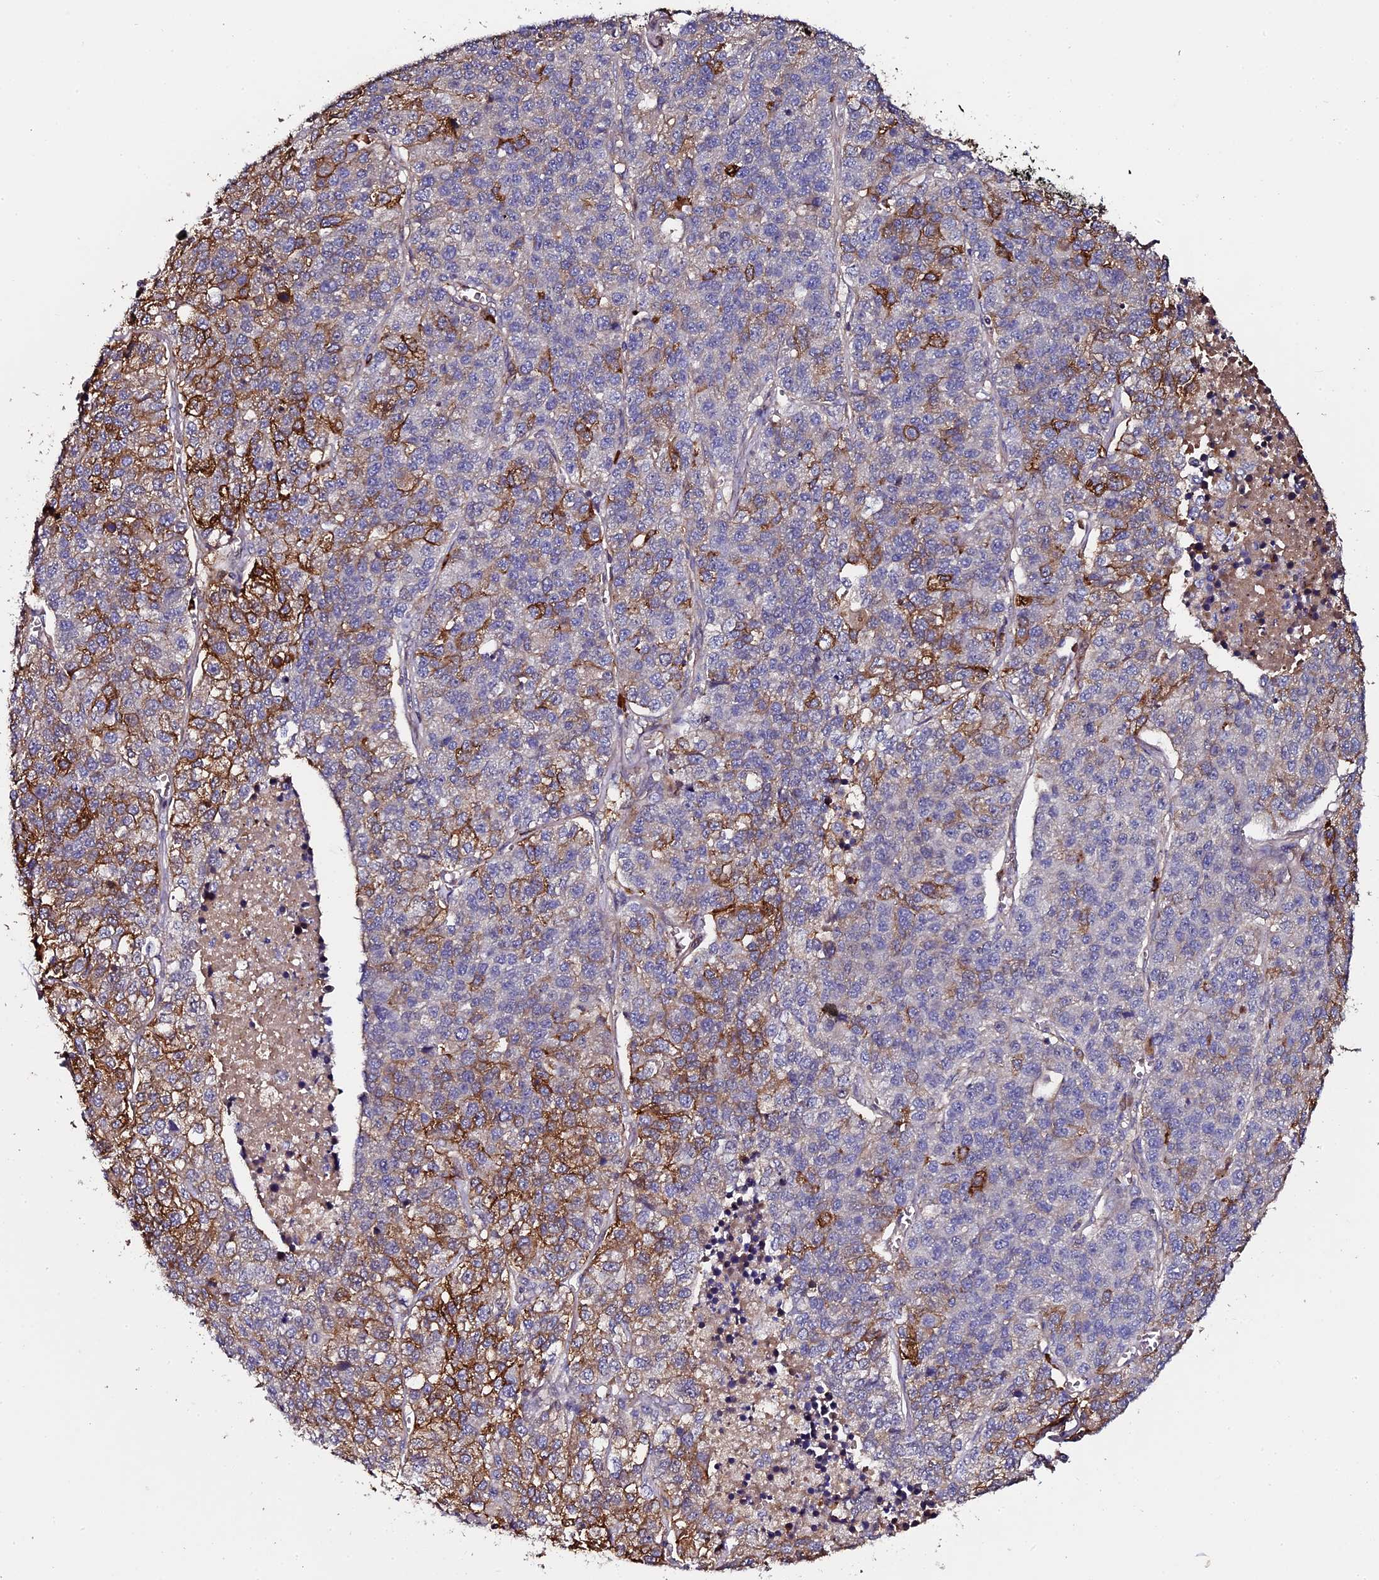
{"staining": {"intensity": "moderate", "quantity": "25%-75%", "location": "cytoplasmic/membranous"}, "tissue": "lung cancer", "cell_type": "Tumor cells", "image_type": "cancer", "snomed": [{"axis": "morphology", "description": "Adenocarcinoma, NOS"}, {"axis": "topography", "description": "Lung"}], "caption": "Immunohistochemical staining of lung adenocarcinoma shows moderate cytoplasmic/membranous protein expression in approximately 25%-75% of tumor cells.", "gene": "LYG2", "patient": {"sex": "male", "age": 49}}